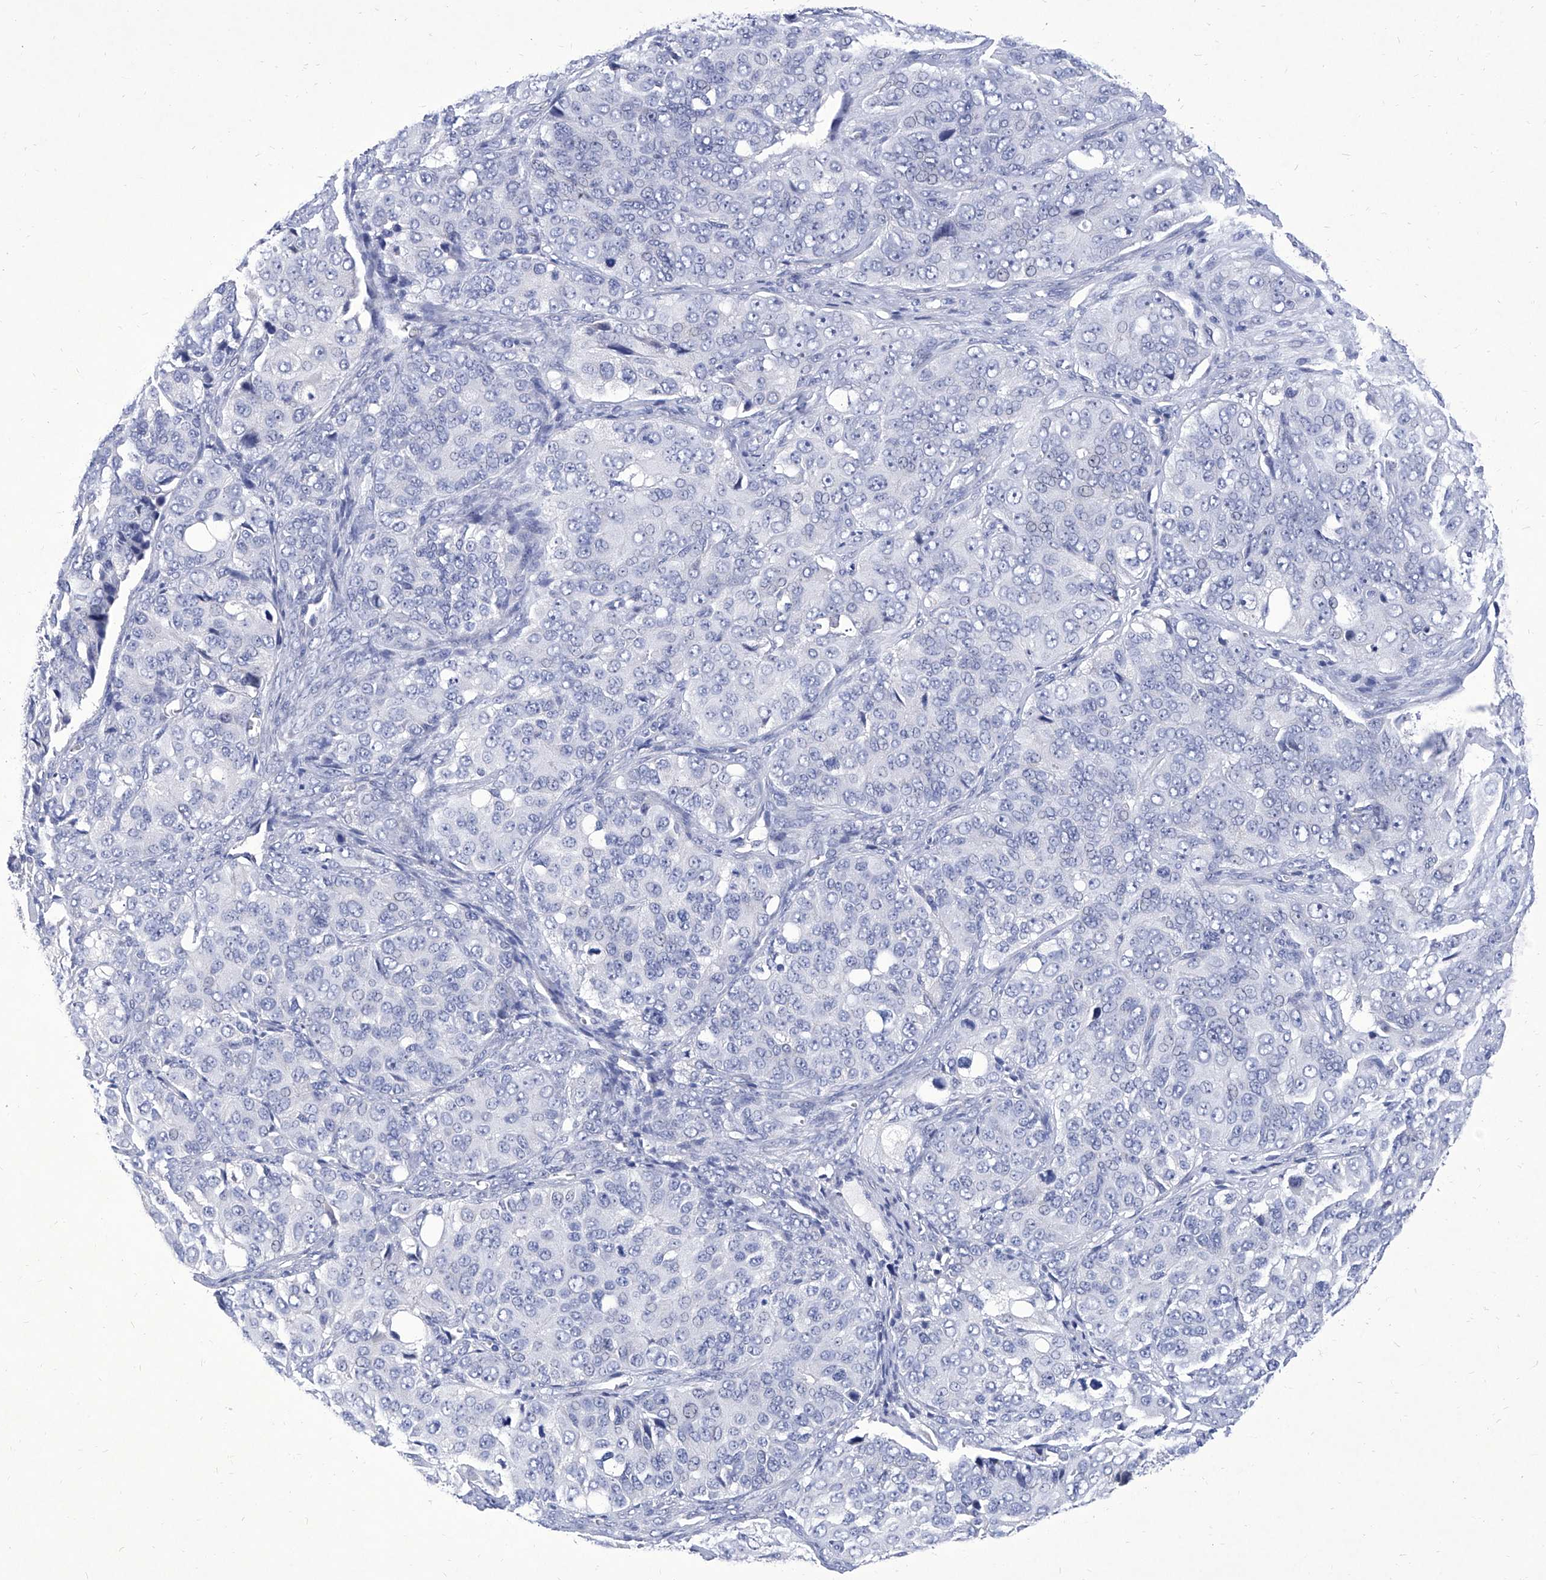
{"staining": {"intensity": "negative", "quantity": "none", "location": "none"}, "tissue": "ovarian cancer", "cell_type": "Tumor cells", "image_type": "cancer", "snomed": [{"axis": "morphology", "description": "Carcinoma, endometroid"}, {"axis": "topography", "description": "Ovary"}], "caption": "There is no significant staining in tumor cells of endometroid carcinoma (ovarian).", "gene": "IFNL2", "patient": {"sex": "female", "age": 51}}